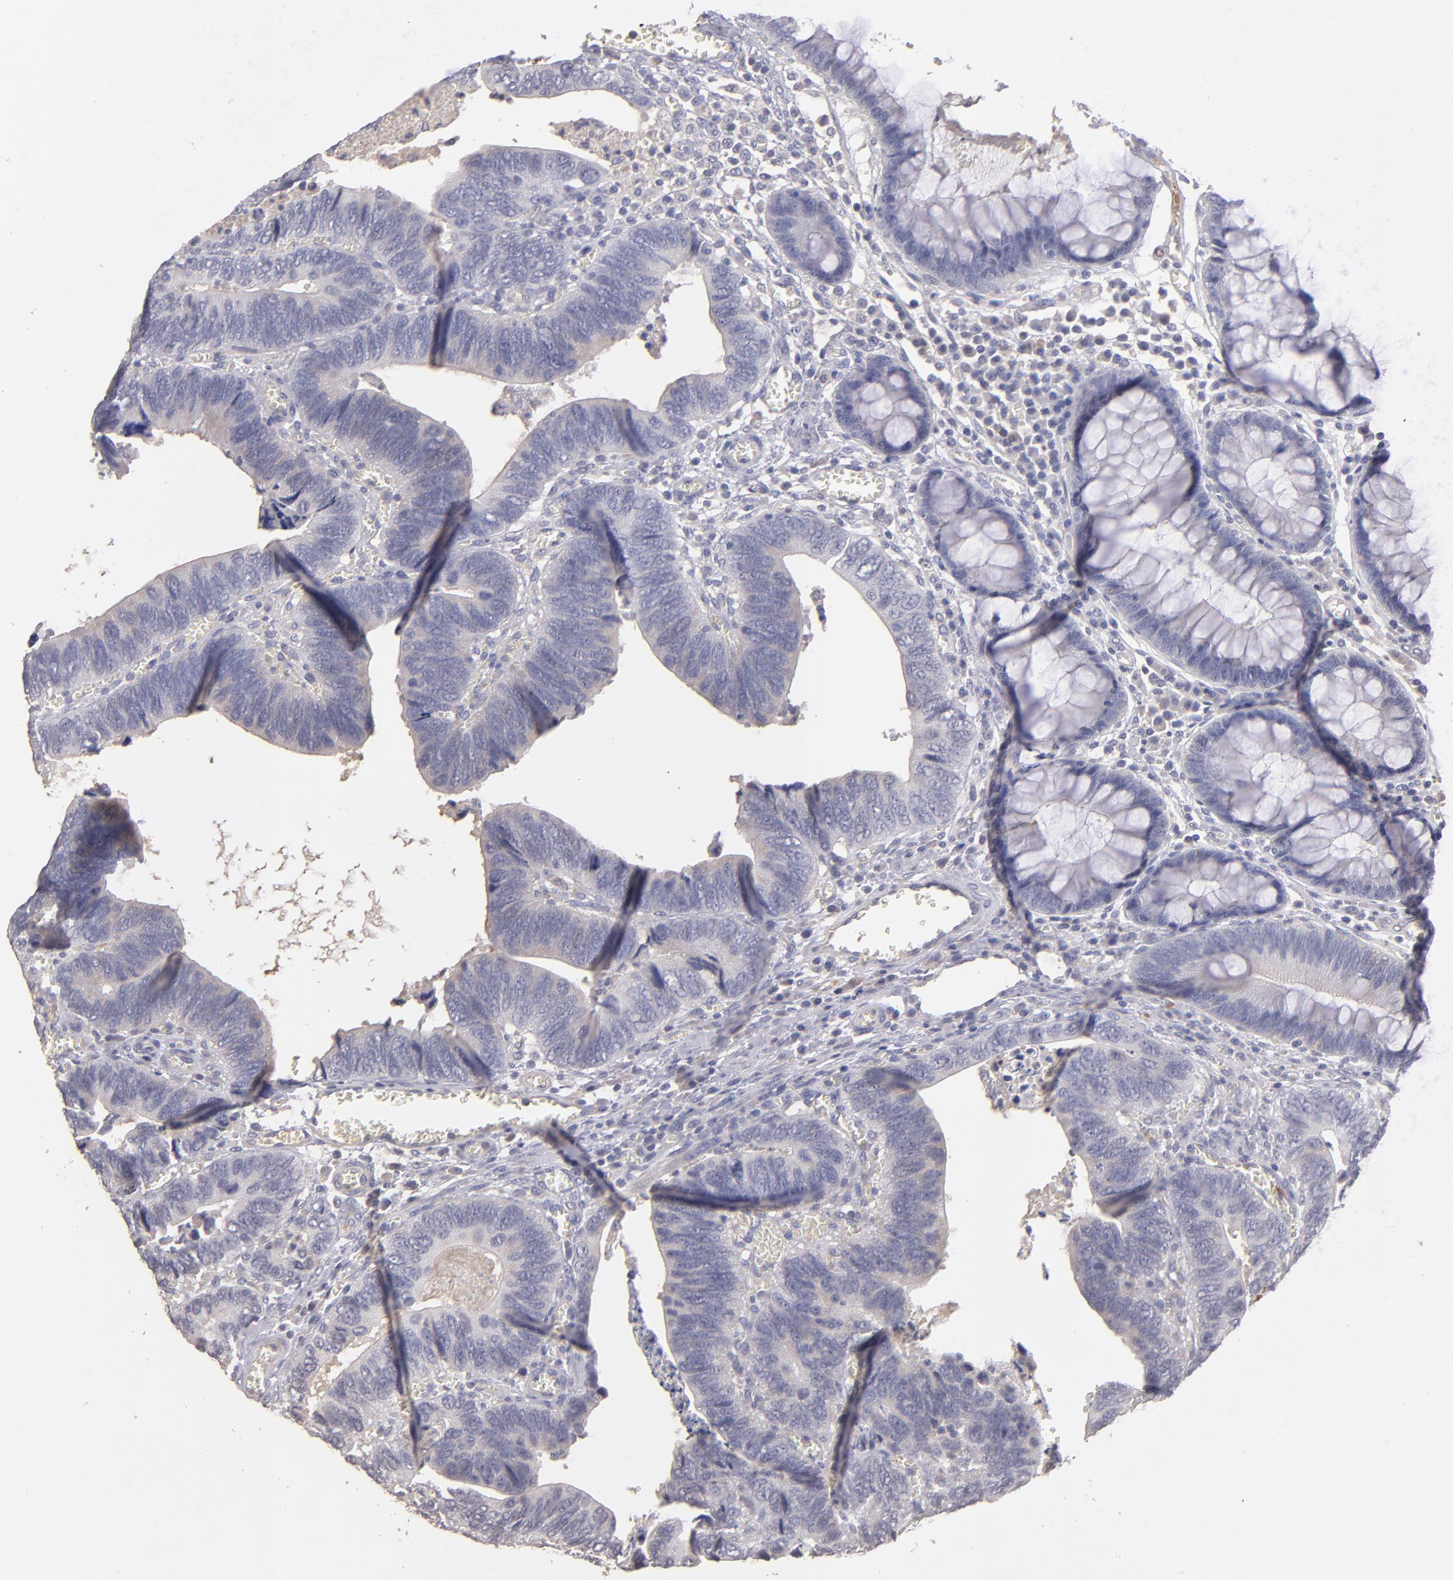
{"staining": {"intensity": "weak", "quantity": "<25%", "location": "cytoplasmic/membranous"}, "tissue": "colorectal cancer", "cell_type": "Tumor cells", "image_type": "cancer", "snomed": [{"axis": "morphology", "description": "Adenocarcinoma, NOS"}, {"axis": "topography", "description": "Colon"}], "caption": "This is an immunohistochemistry micrograph of human colorectal cancer (adenocarcinoma). There is no expression in tumor cells.", "gene": "GNAZ", "patient": {"sex": "male", "age": 72}}